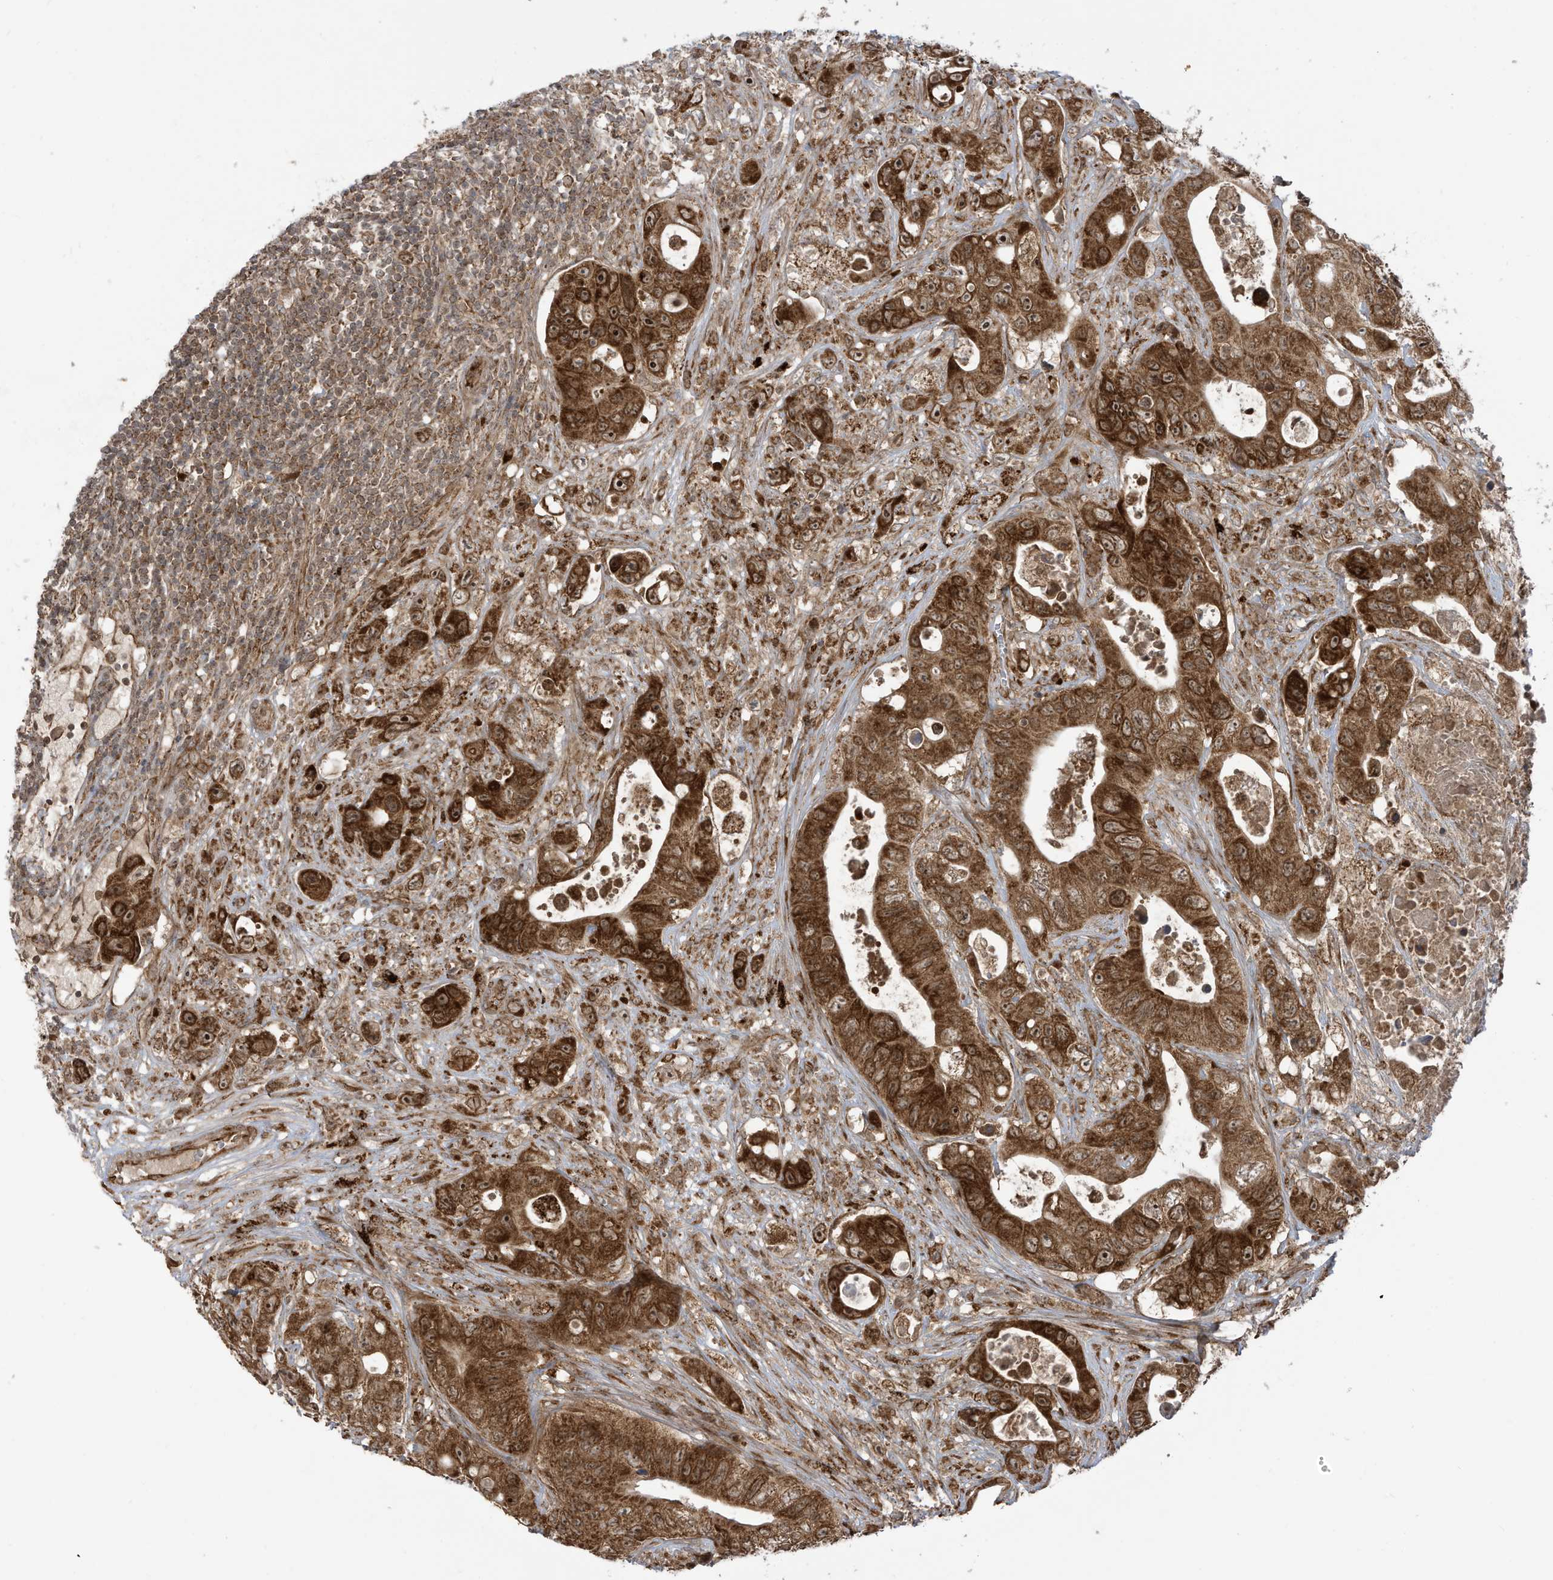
{"staining": {"intensity": "strong", "quantity": ">75%", "location": "cytoplasmic/membranous,nuclear"}, "tissue": "colorectal cancer", "cell_type": "Tumor cells", "image_type": "cancer", "snomed": [{"axis": "morphology", "description": "Adenocarcinoma, NOS"}, {"axis": "topography", "description": "Colon"}], "caption": "IHC of adenocarcinoma (colorectal) displays high levels of strong cytoplasmic/membranous and nuclear positivity in about >75% of tumor cells.", "gene": "TRIM67", "patient": {"sex": "female", "age": 46}}